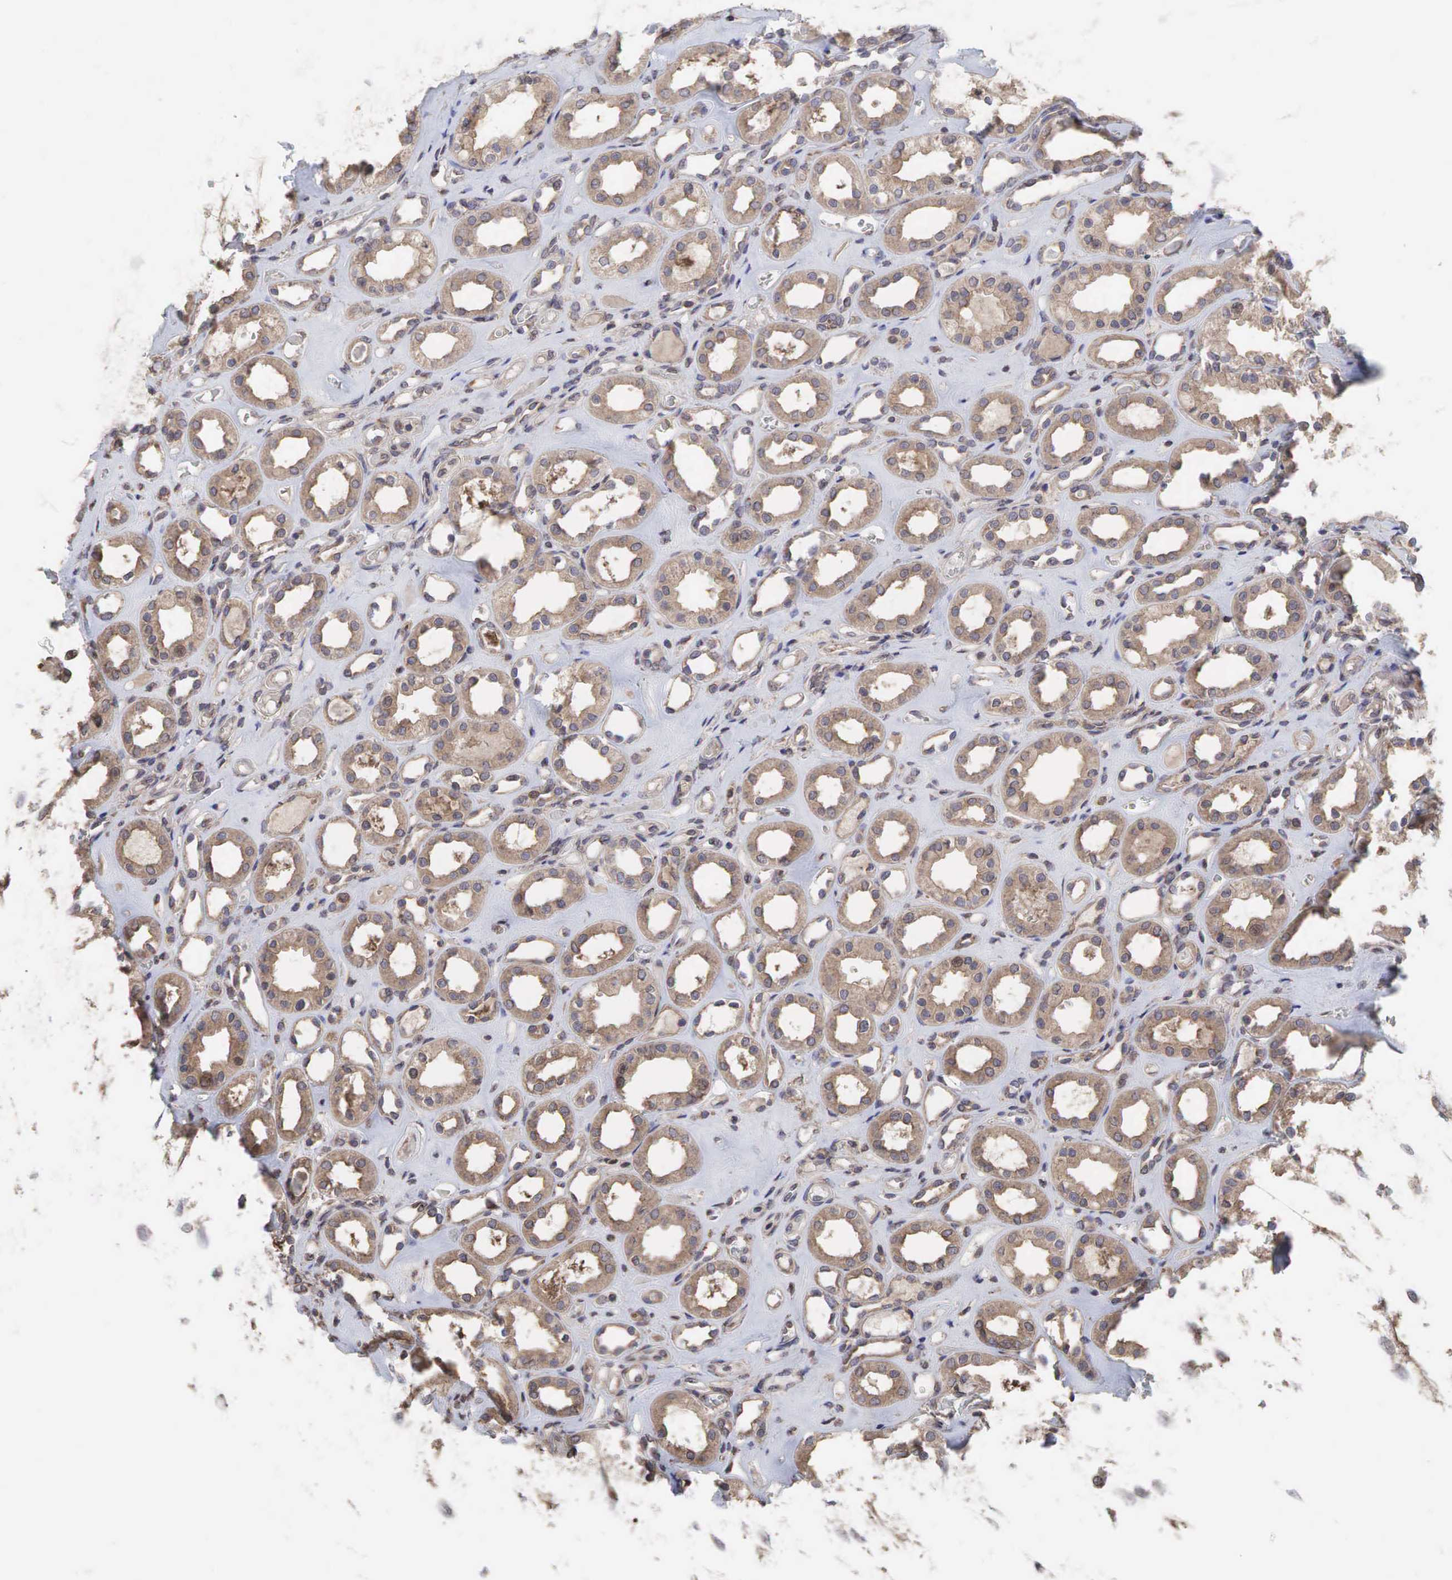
{"staining": {"intensity": "moderate", "quantity": "<25%", "location": "cytoplasmic/membranous,nuclear"}, "tissue": "kidney", "cell_type": "Cells in glomeruli", "image_type": "normal", "snomed": [{"axis": "morphology", "description": "Normal tissue, NOS"}, {"axis": "topography", "description": "Kidney"}], "caption": "Cells in glomeruli exhibit moderate cytoplasmic/membranous,nuclear positivity in approximately <25% of cells in unremarkable kidney.", "gene": "PABPC5", "patient": {"sex": "male", "age": 61}}